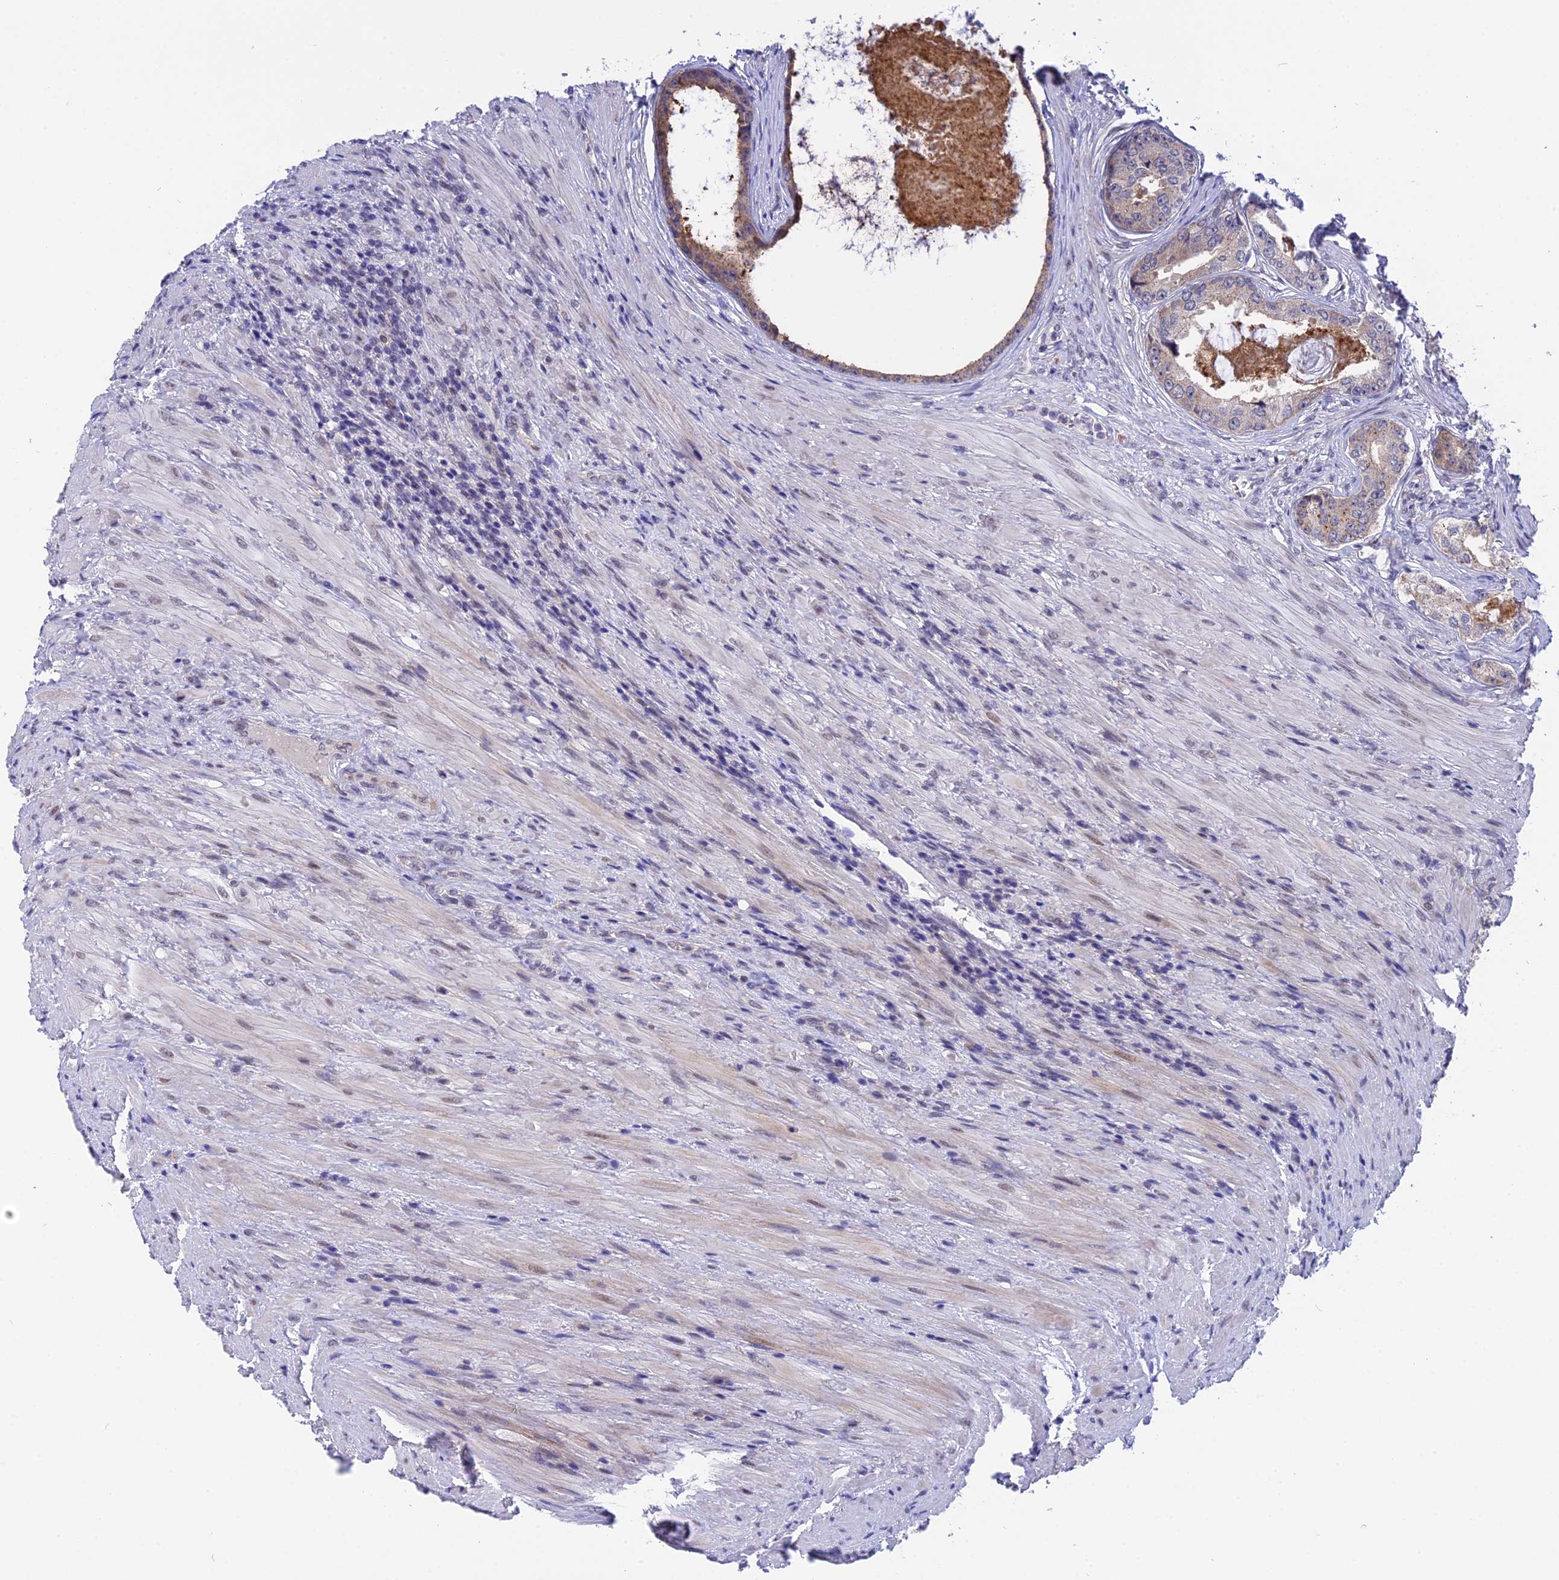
{"staining": {"intensity": "weak", "quantity": "<25%", "location": "cytoplasmic/membranous"}, "tissue": "prostate cancer", "cell_type": "Tumor cells", "image_type": "cancer", "snomed": [{"axis": "morphology", "description": "Adenocarcinoma, Low grade"}, {"axis": "topography", "description": "Prostate"}], "caption": "DAB (3,3'-diaminobenzidine) immunohistochemical staining of prostate cancer (adenocarcinoma (low-grade)) exhibits no significant positivity in tumor cells.", "gene": "KCTD14", "patient": {"sex": "male", "age": 68}}